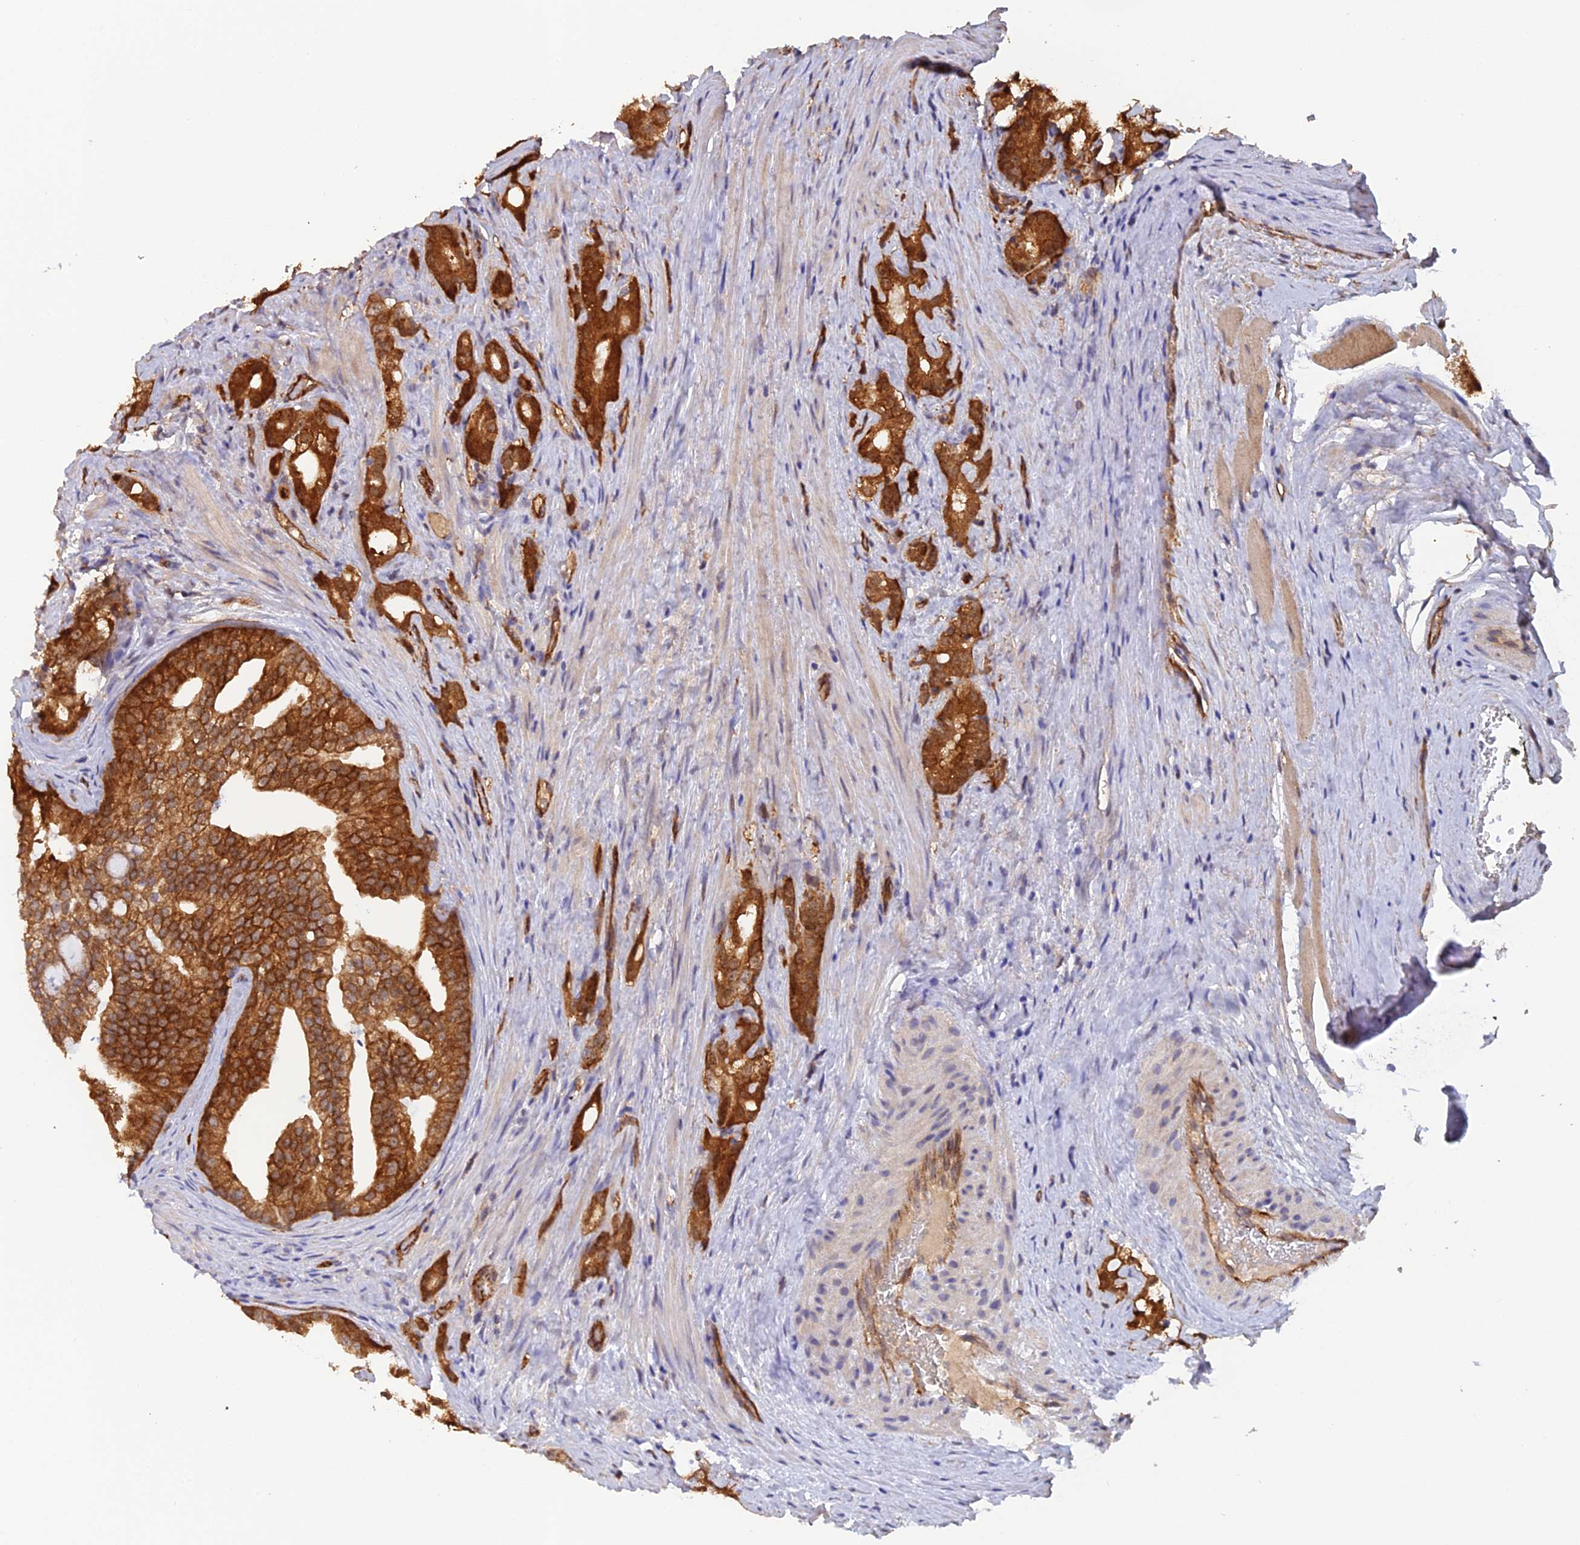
{"staining": {"intensity": "strong", "quantity": ">75%", "location": "cytoplasmic/membranous"}, "tissue": "prostate cancer", "cell_type": "Tumor cells", "image_type": "cancer", "snomed": [{"axis": "morphology", "description": "Adenocarcinoma, Low grade"}, {"axis": "topography", "description": "Prostate"}], "caption": "Prostate cancer tissue displays strong cytoplasmic/membranous positivity in about >75% of tumor cells Ihc stains the protein in brown and the nuclei are stained blue.", "gene": "RALGAPA2", "patient": {"sex": "male", "age": 71}}